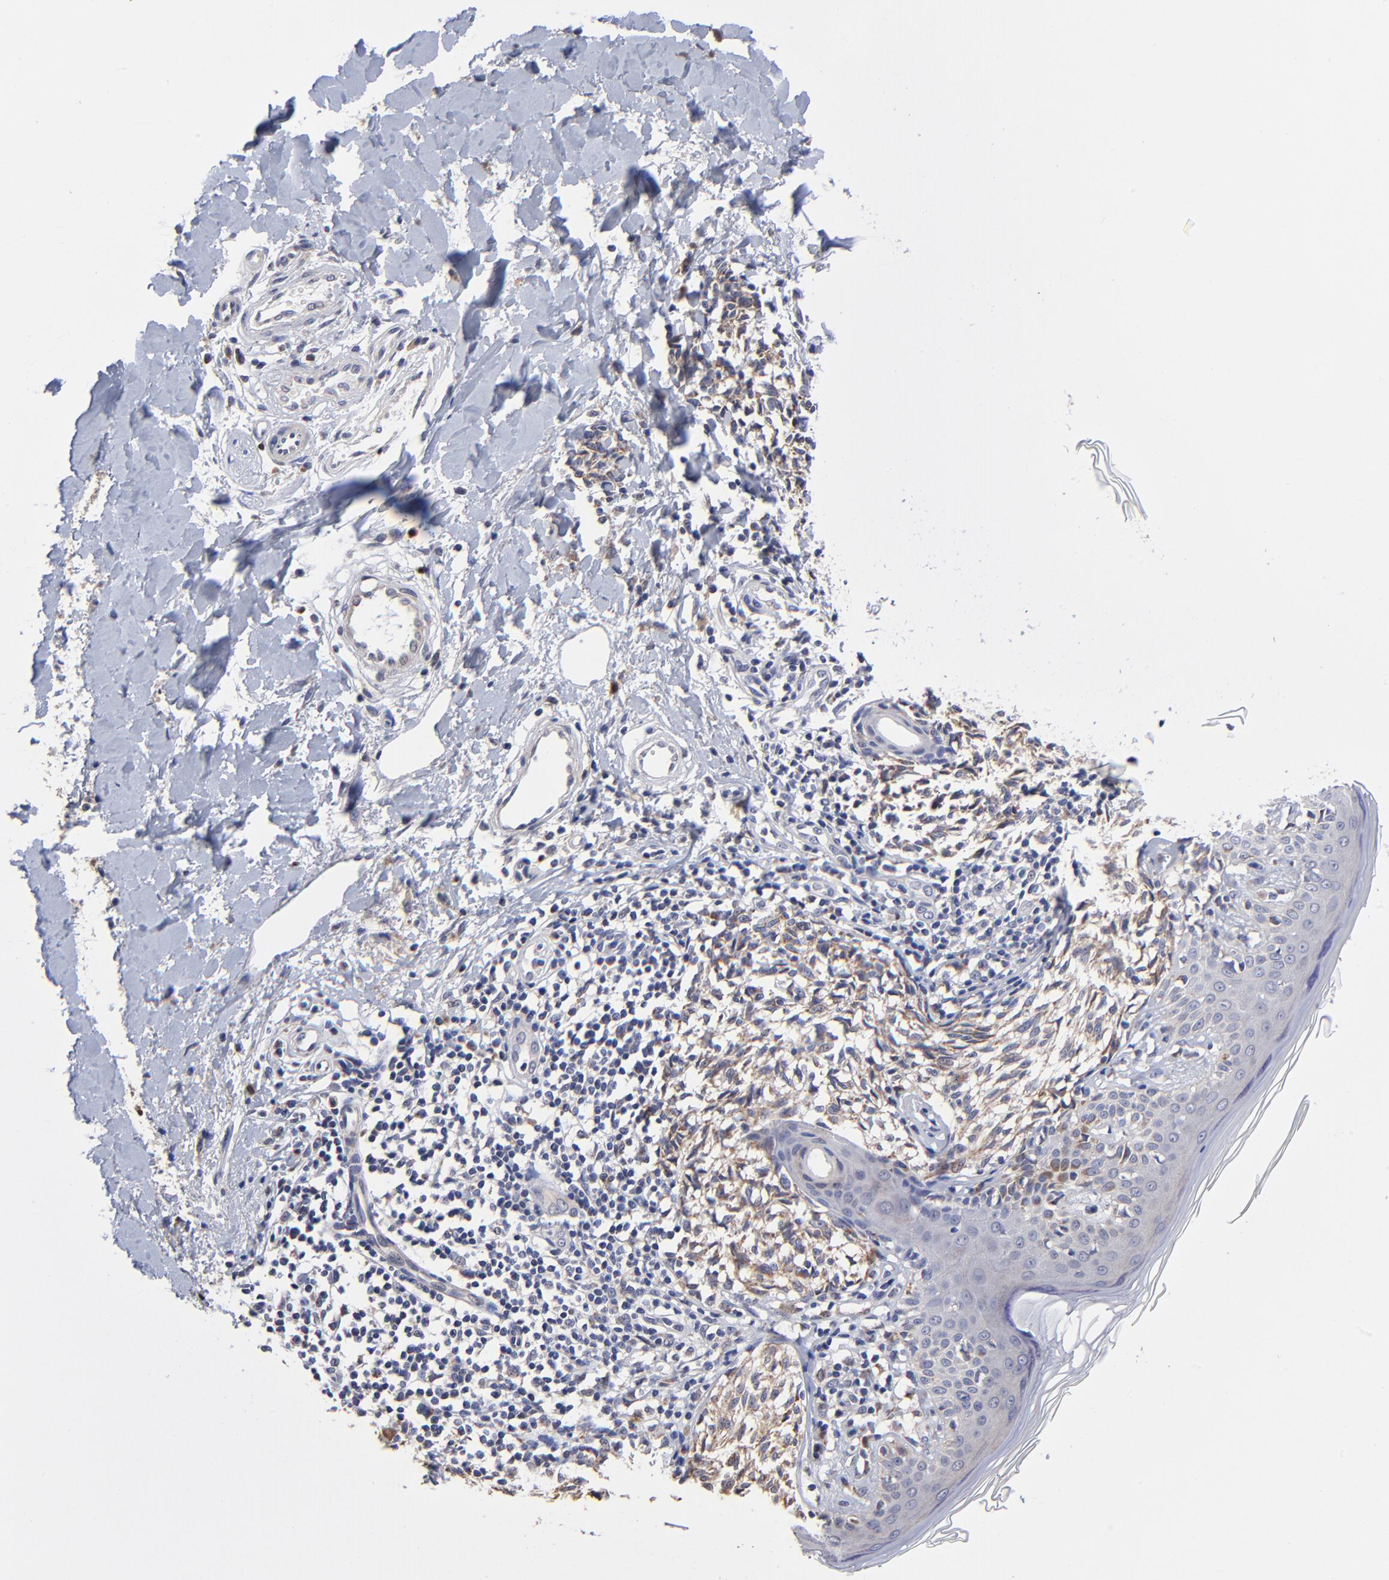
{"staining": {"intensity": "moderate", "quantity": ">75%", "location": "cytoplasmic/membranous"}, "tissue": "melanoma", "cell_type": "Tumor cells", "image_type": "cancer", "snomed": [{"axis": "morphology", "description": "Malignant melanoma, NOS"}, {"axis": "topography", "description": "Skin"}], "caption": "Protein expression analysis of human malignant melanoma reveals moderate cytoplasmic/membranous staining in approximately >75% of tumor cells.", "gene": "FBXL12", "patient": {"sex": "male", "age": 67}}